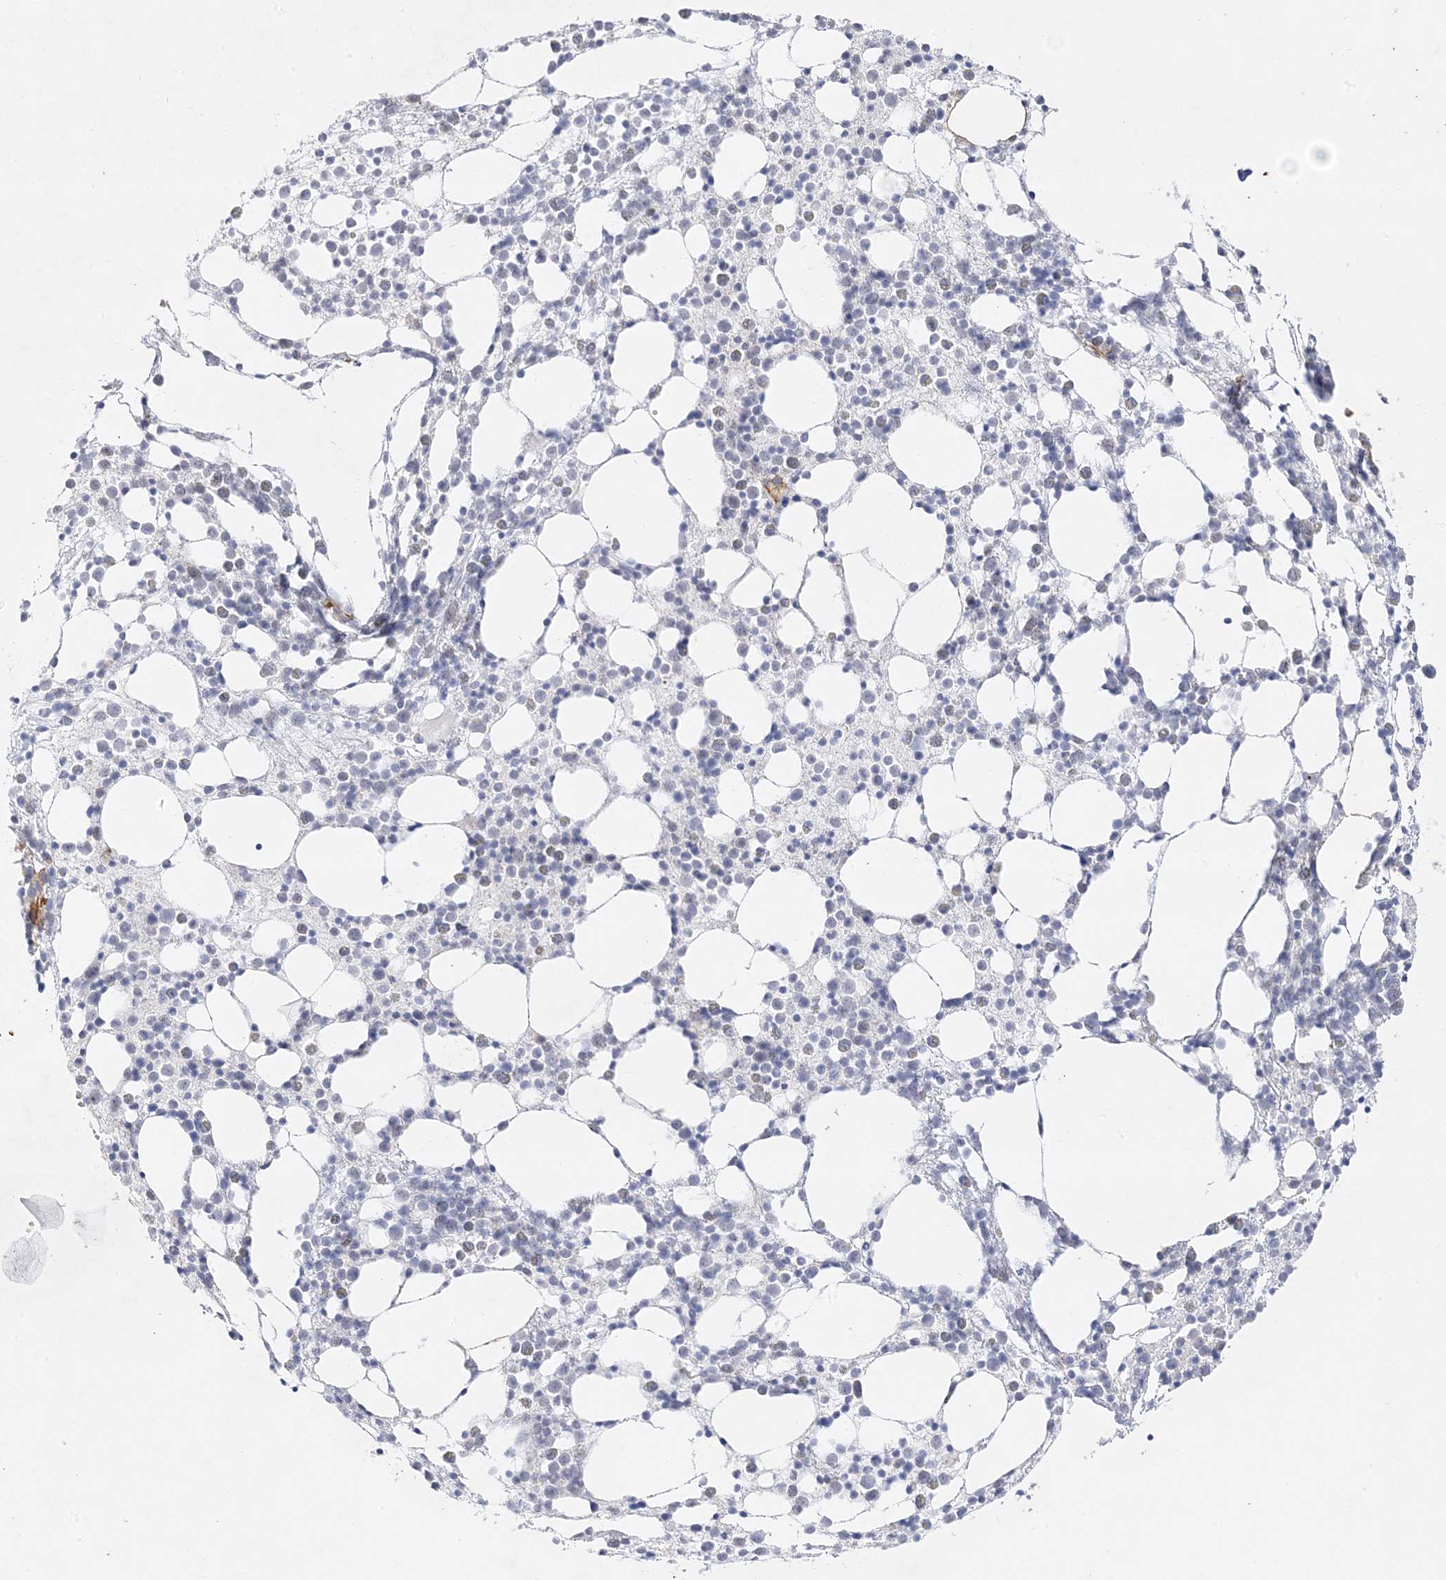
{"staining": {"intensity": "negative", "quantity": "none", "location": "none"}, "tissue": "bone marrow", "cell_type": "Hematopoietic cells", "image_type": "normal", "snomed": [{"axis": "morphology", "description": "Normal tissue, NOS"}, {"axis": "topography", "description": "Bone marrow"}], "caption": "High magnification brightfield microscopy of normal bone marrow stained with DAB (brown) and counterstained with hematoxylin (blue): hematopoietic cells show no significant positivity. (DAB (3,3'-diaminobenzidine) IHC visualized using brightfield microscopy, high magnification).", "gene": "C2CD2", "patient": {"sex": "female", "age": 57}}